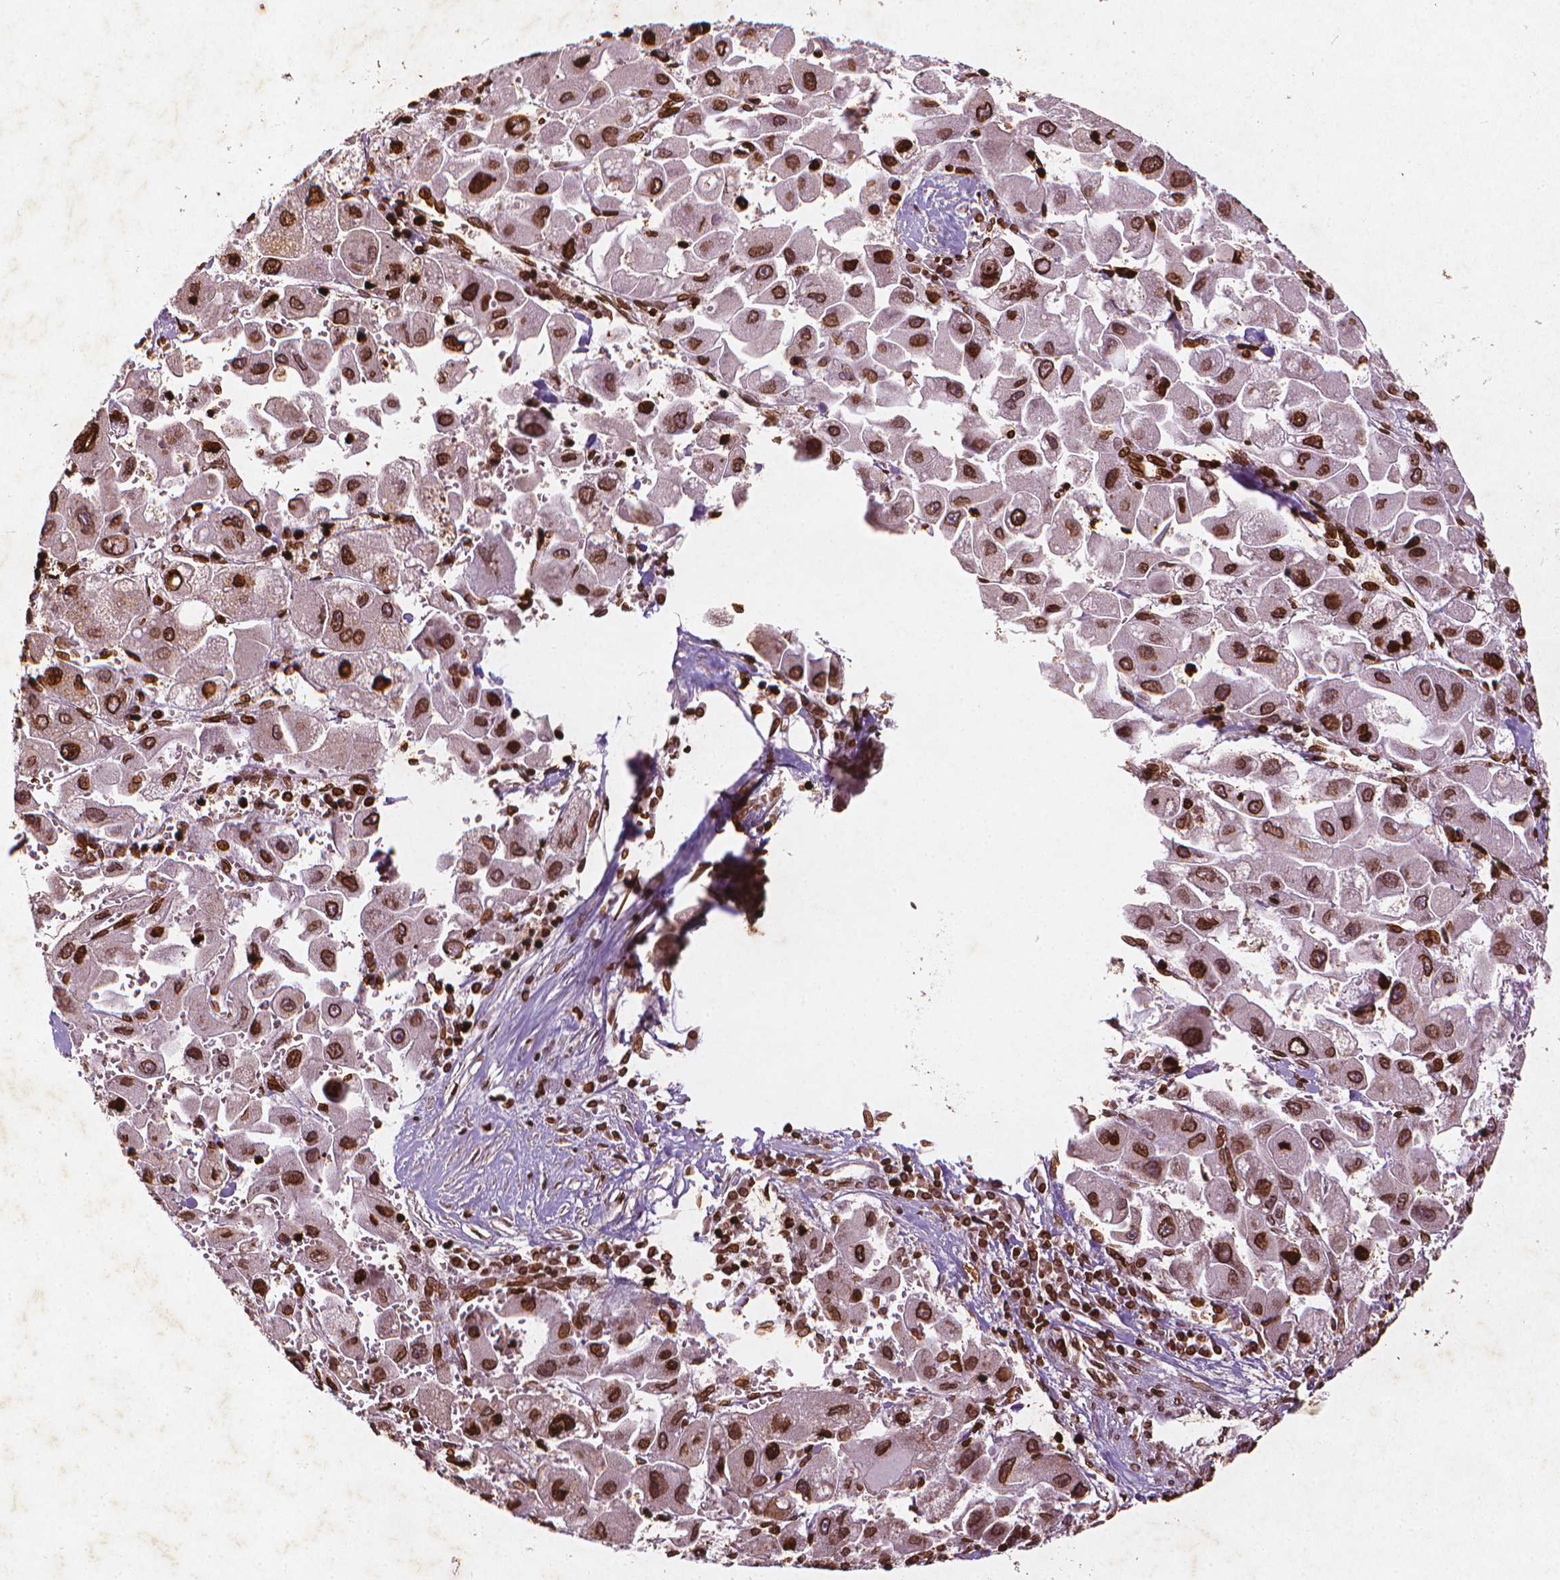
{"staining": {"intensity": "strong", "quantity": ">75%", "location": "cytoplasmic/membranous,nuclear"}, "tissue": "liver cancer", "cell_type": "Tumor cells", "image_type": "cancer", "snomed": [{"axis": "morphology", "description": "Carcinoma, Hepatocellular, NOS"}, {"axis": "topography", "description": "Liver"}], "caption": "The immunohistochemical stain shows strong cytoplasmic/membranous and nuclear positivity in tumor cells of liver cancer tissue.", "gene": "LMNB1", "patient": {"sex": "male", "age": 24}}